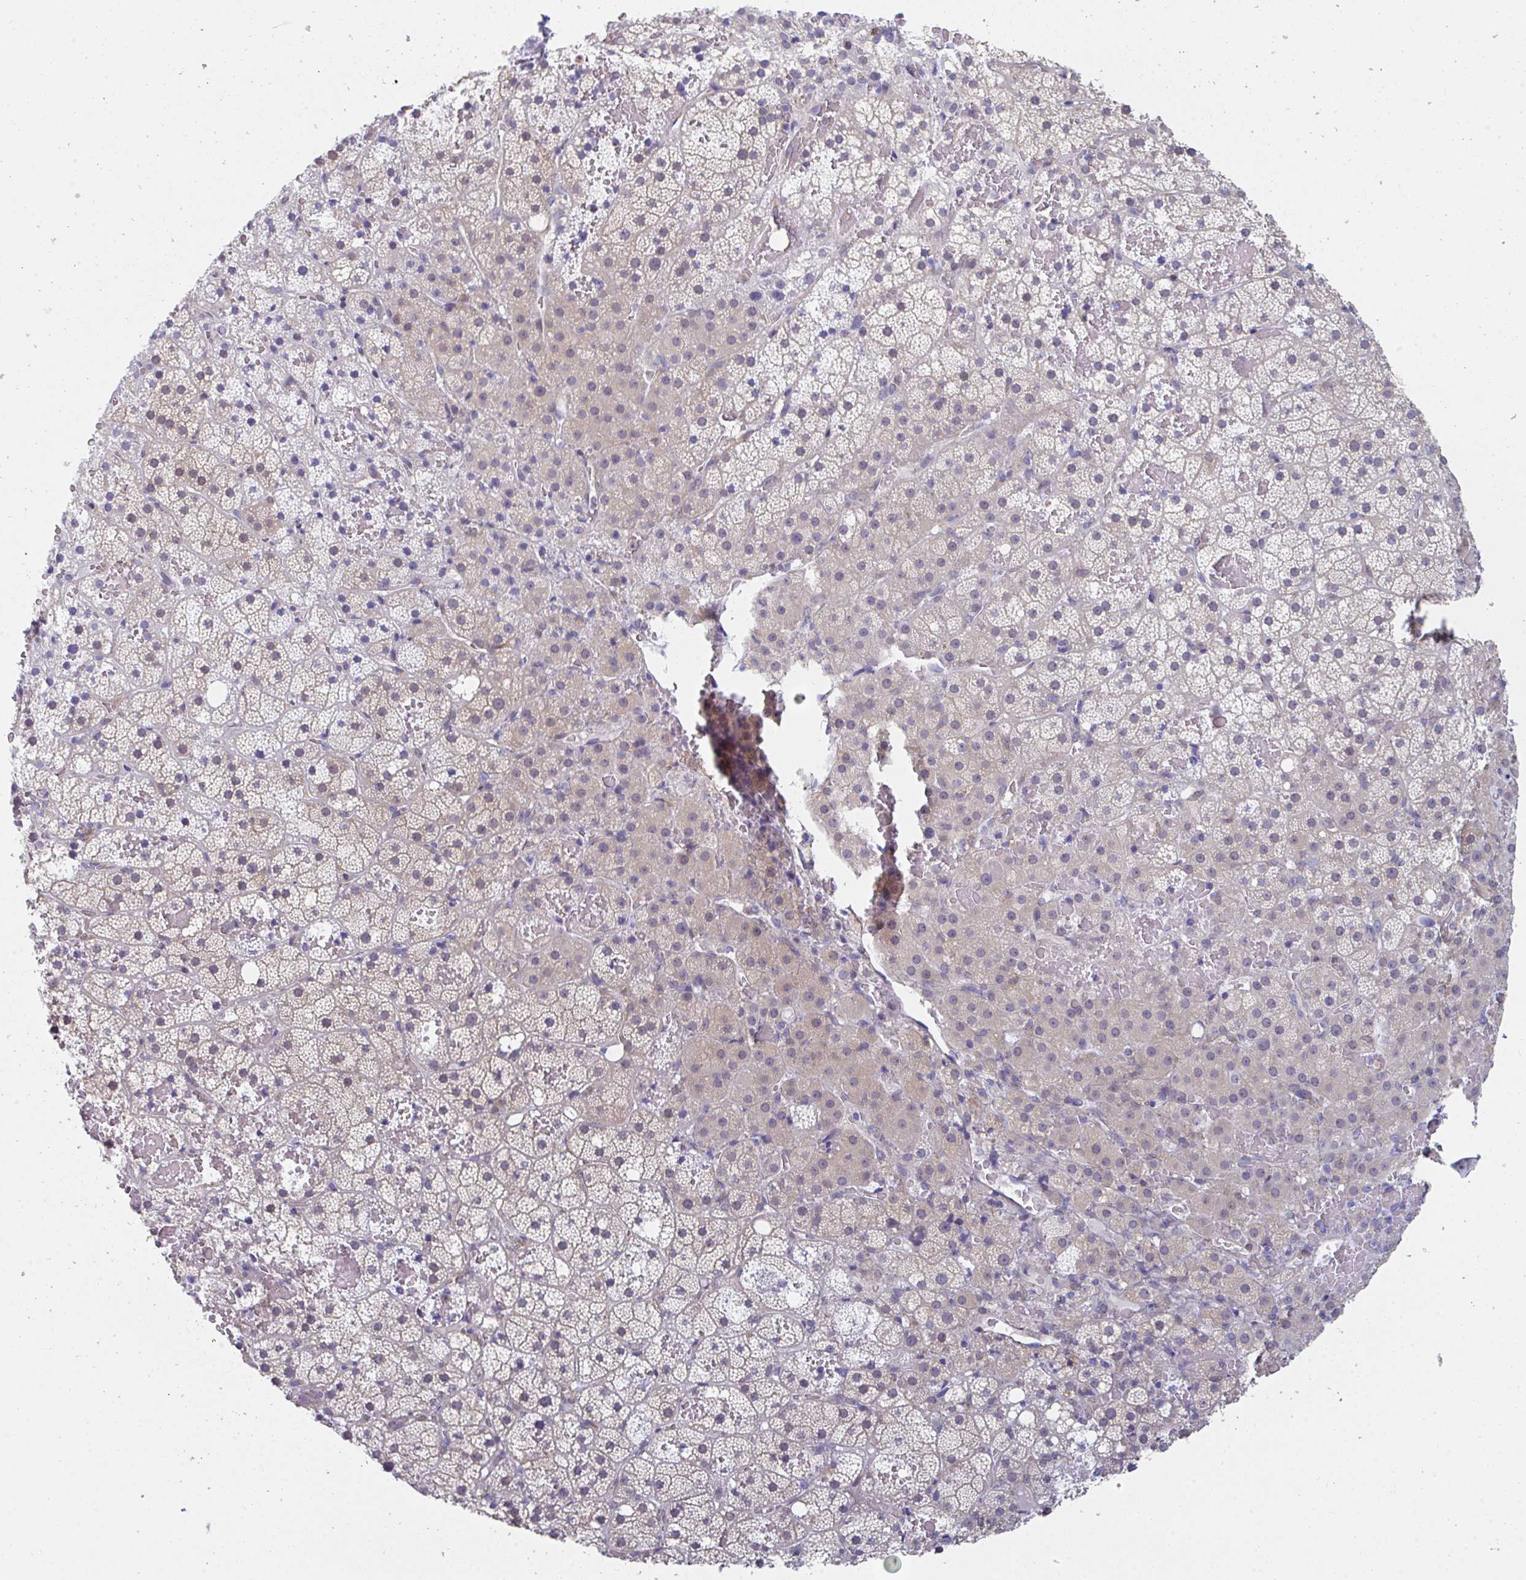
{"staining": {"intensity": "weak", "quantity": "25%-75%", "location": "cytoplasmic/membranous"}, "tissue": "adrenal gland", "cell_type": "Glandular cells", "image_type": "normal", "snomed": [{"axis": "morphology", "description": "Normal tissue, NOS"}, {"axis": "topography", "description": "Adrenal gland"}], "caption": "Protein expression analysis of benign adrenal gland shows weak cytoplasmic/membranous staining in about 25%-75% of glandular cells. The protein of interest is shown in brown color, while the nuclei are stained blue.", "gene": "MGAM2", "patient": {"sex": "male", "age": 53}}